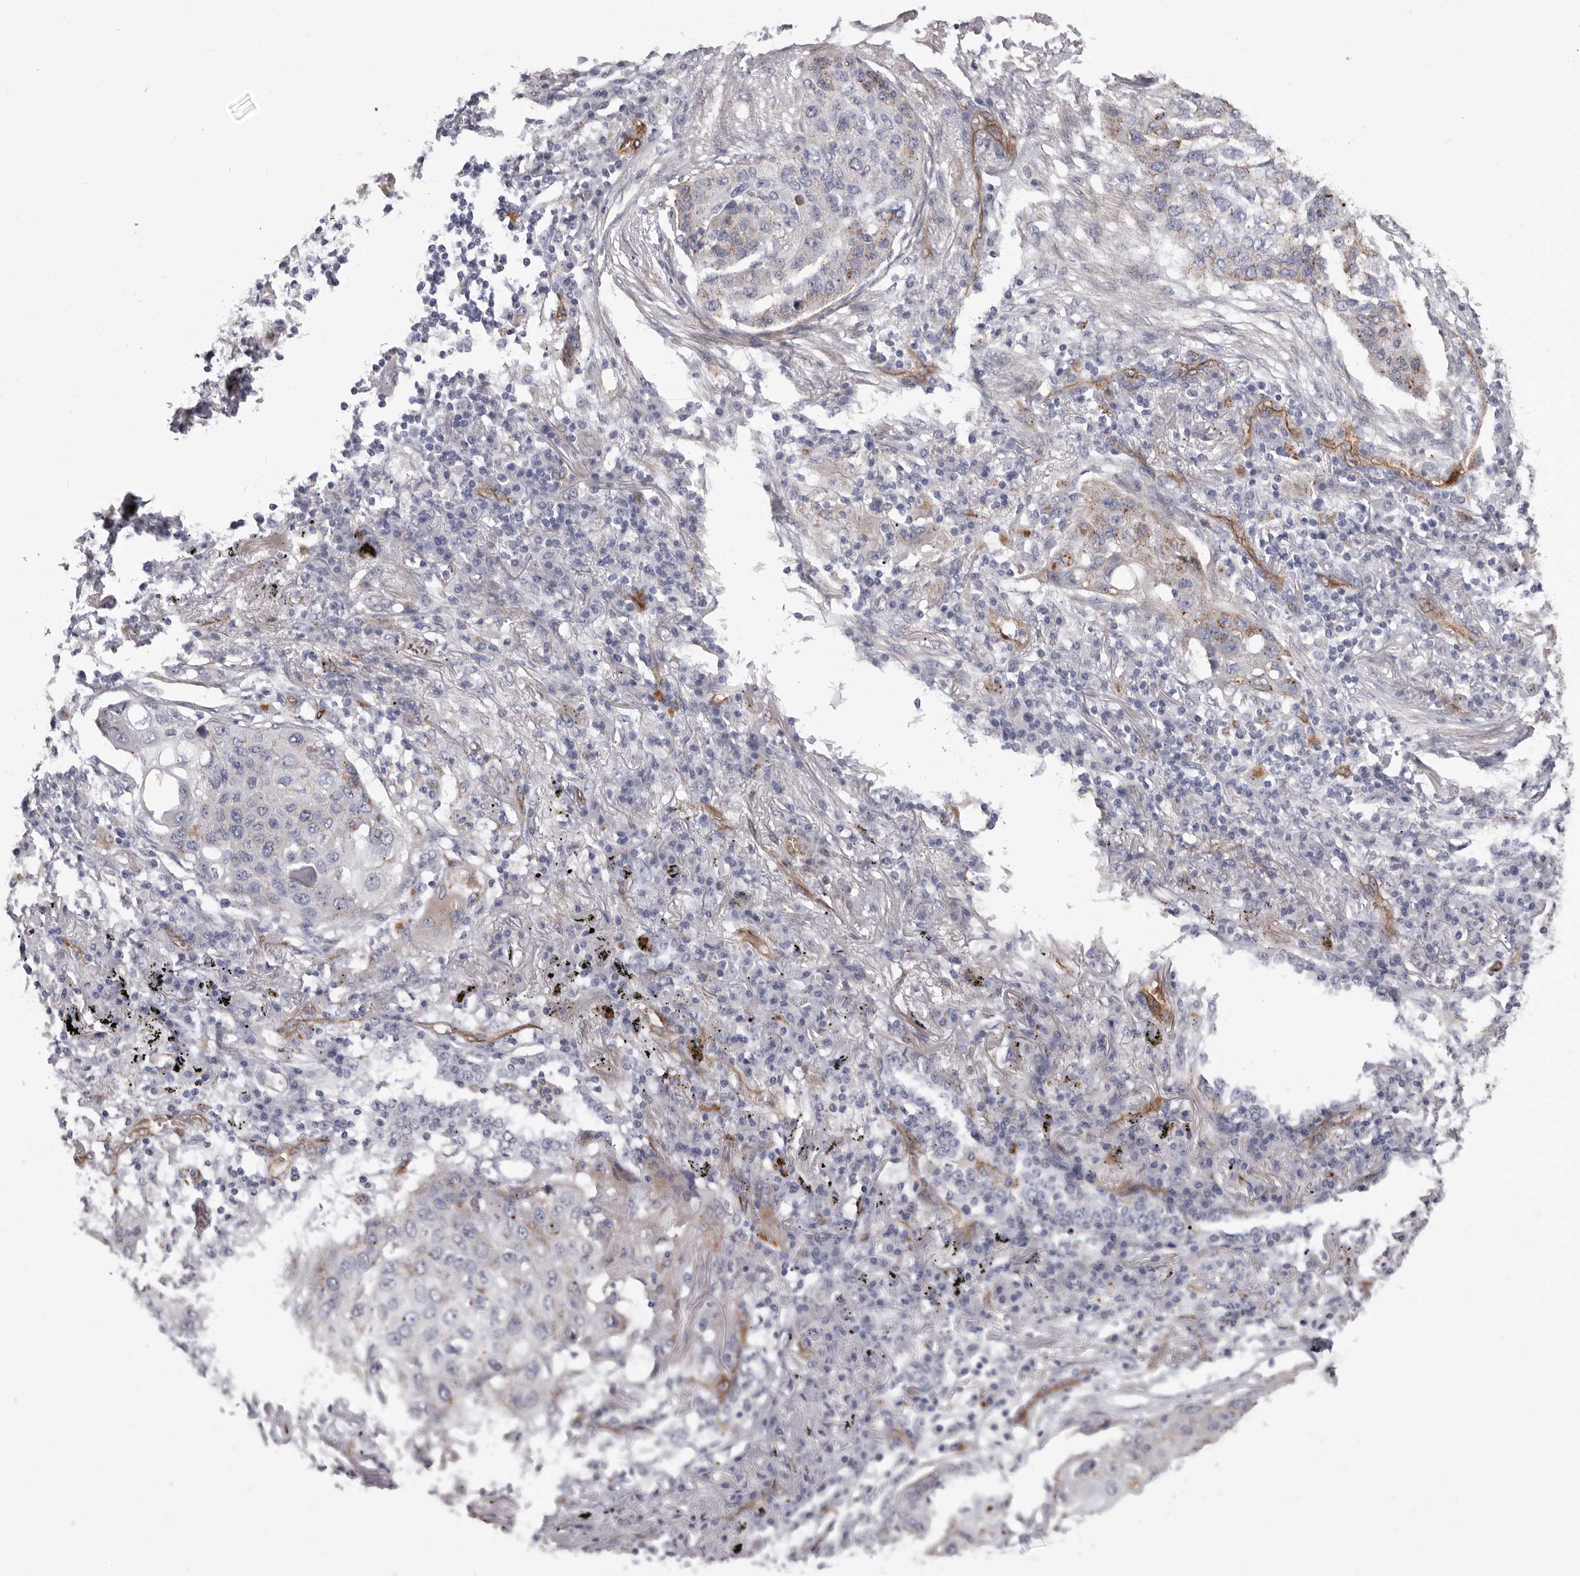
{"staining": {"intensity": "negative", "quantity": "none", "location": "none"}, "tissue": "lung cancer", "cell_type": "Tumor cells", "image_type": "cancer", "snomed": [{"axis": "morphology", "description": "Squamous cell carcinoma, NOS"}, {"axis": "topography", "description": "Lung"}], "caption": "DAB (3,3'-diaminobenzidine) immunohistochemical staining of lung cancer demonstrates no significant expression in tumor cells. The staining was performed using DAB (3,3'-diaminobenzidine) to visualize the protein expression in brown, while the nuclei were stained in blue with hematoxylin (Magnification: 20x).", "gene": "ADGRL4", "patient": {"sex": "female", "age": 63}}